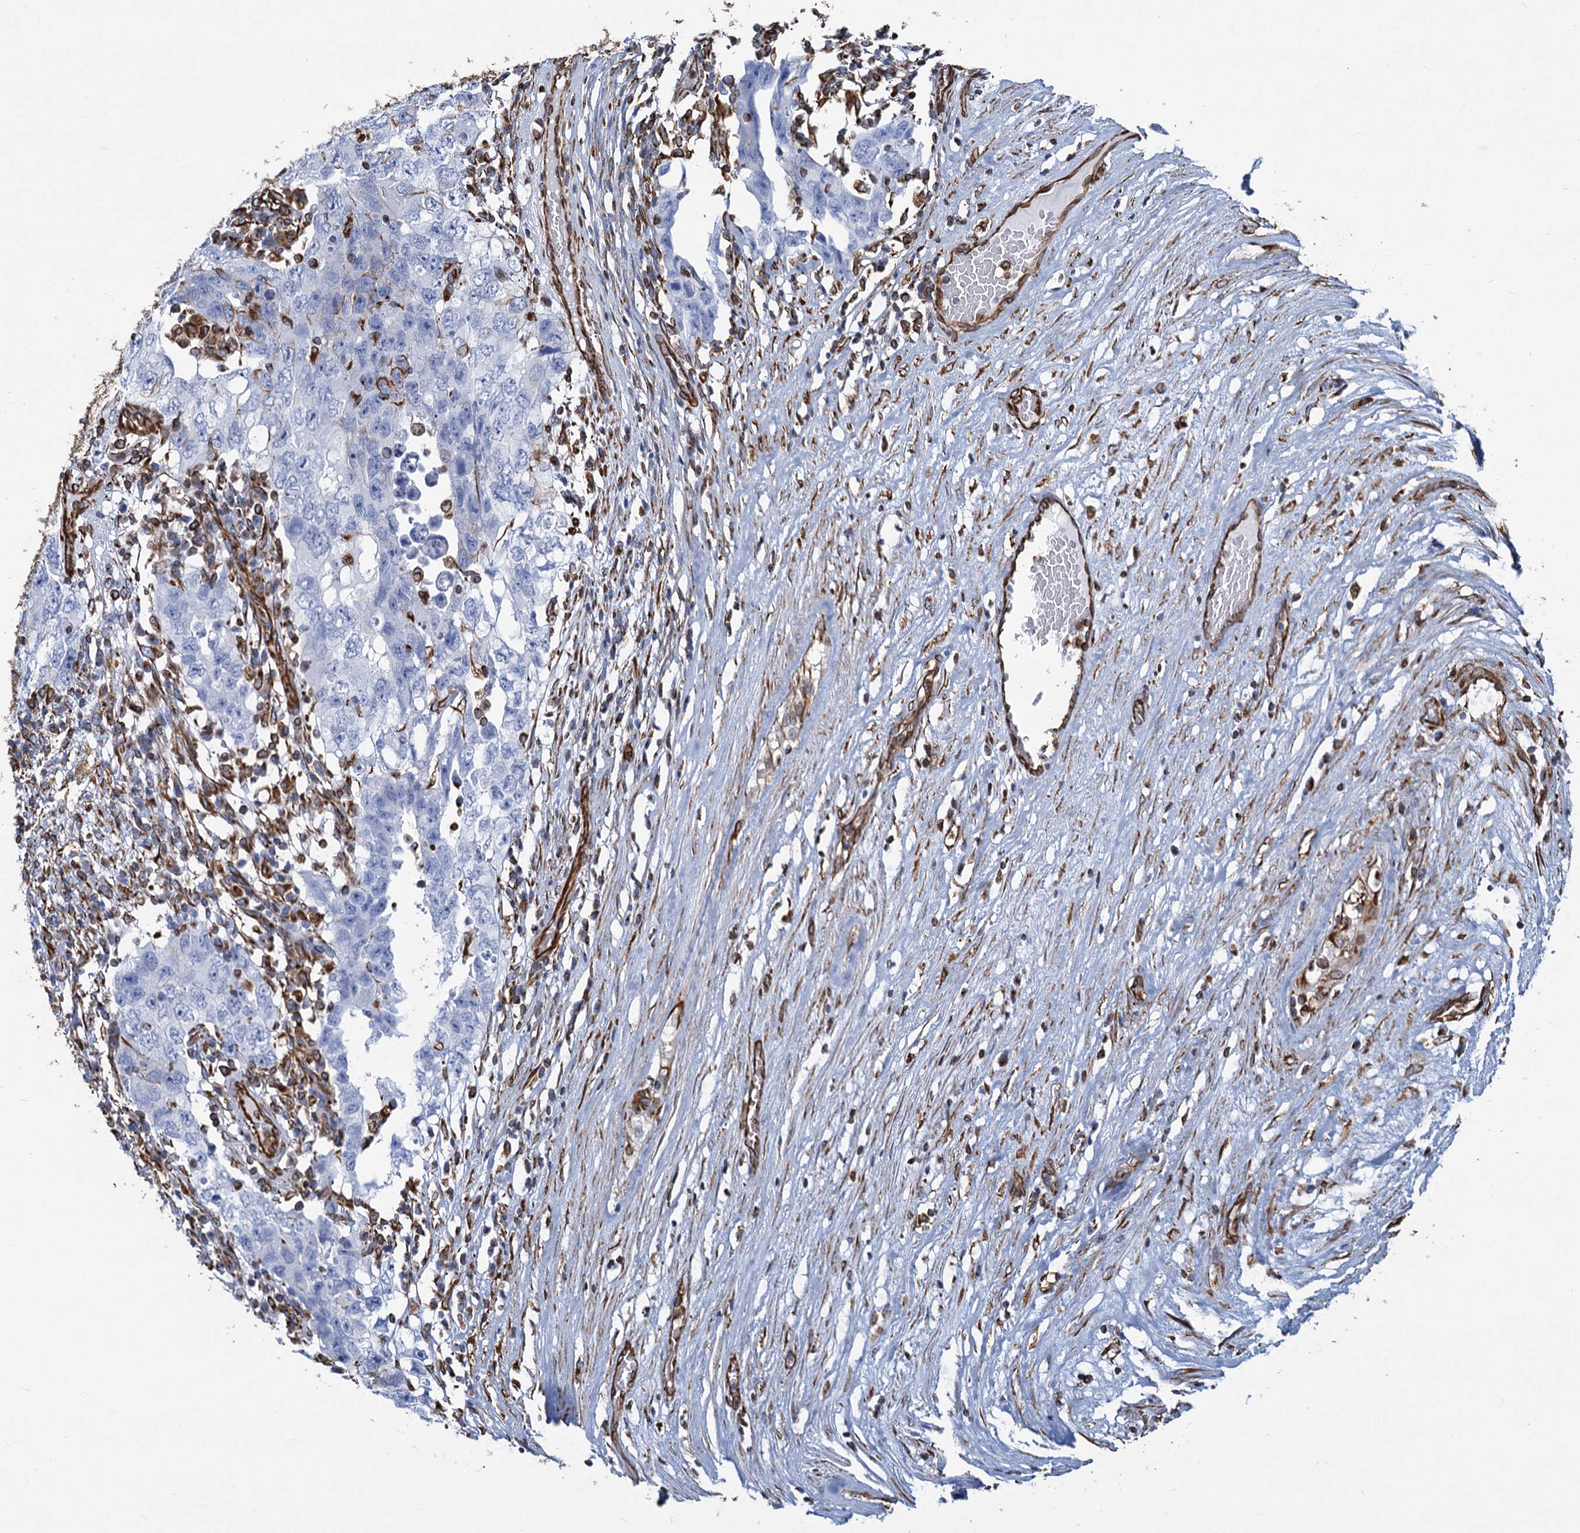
{"staining": {"intensity": "negative", "quantity": "none", "location": "none"}, "tissue": "testis cancer", "cell_type": "Tumor cells", "image_type": "cancer", "snomed": [{"axis": "morphology", "description": "Carcinoma, Embryonal, NOS"}, {"axis": "topography", "description": "Testis"}], "caption": "Immunohistochemical staining of human testis cancer shows no significant staining in tumor cells.", "gene": "PGM2", "patient": {"sex": "male", "age": 26}}